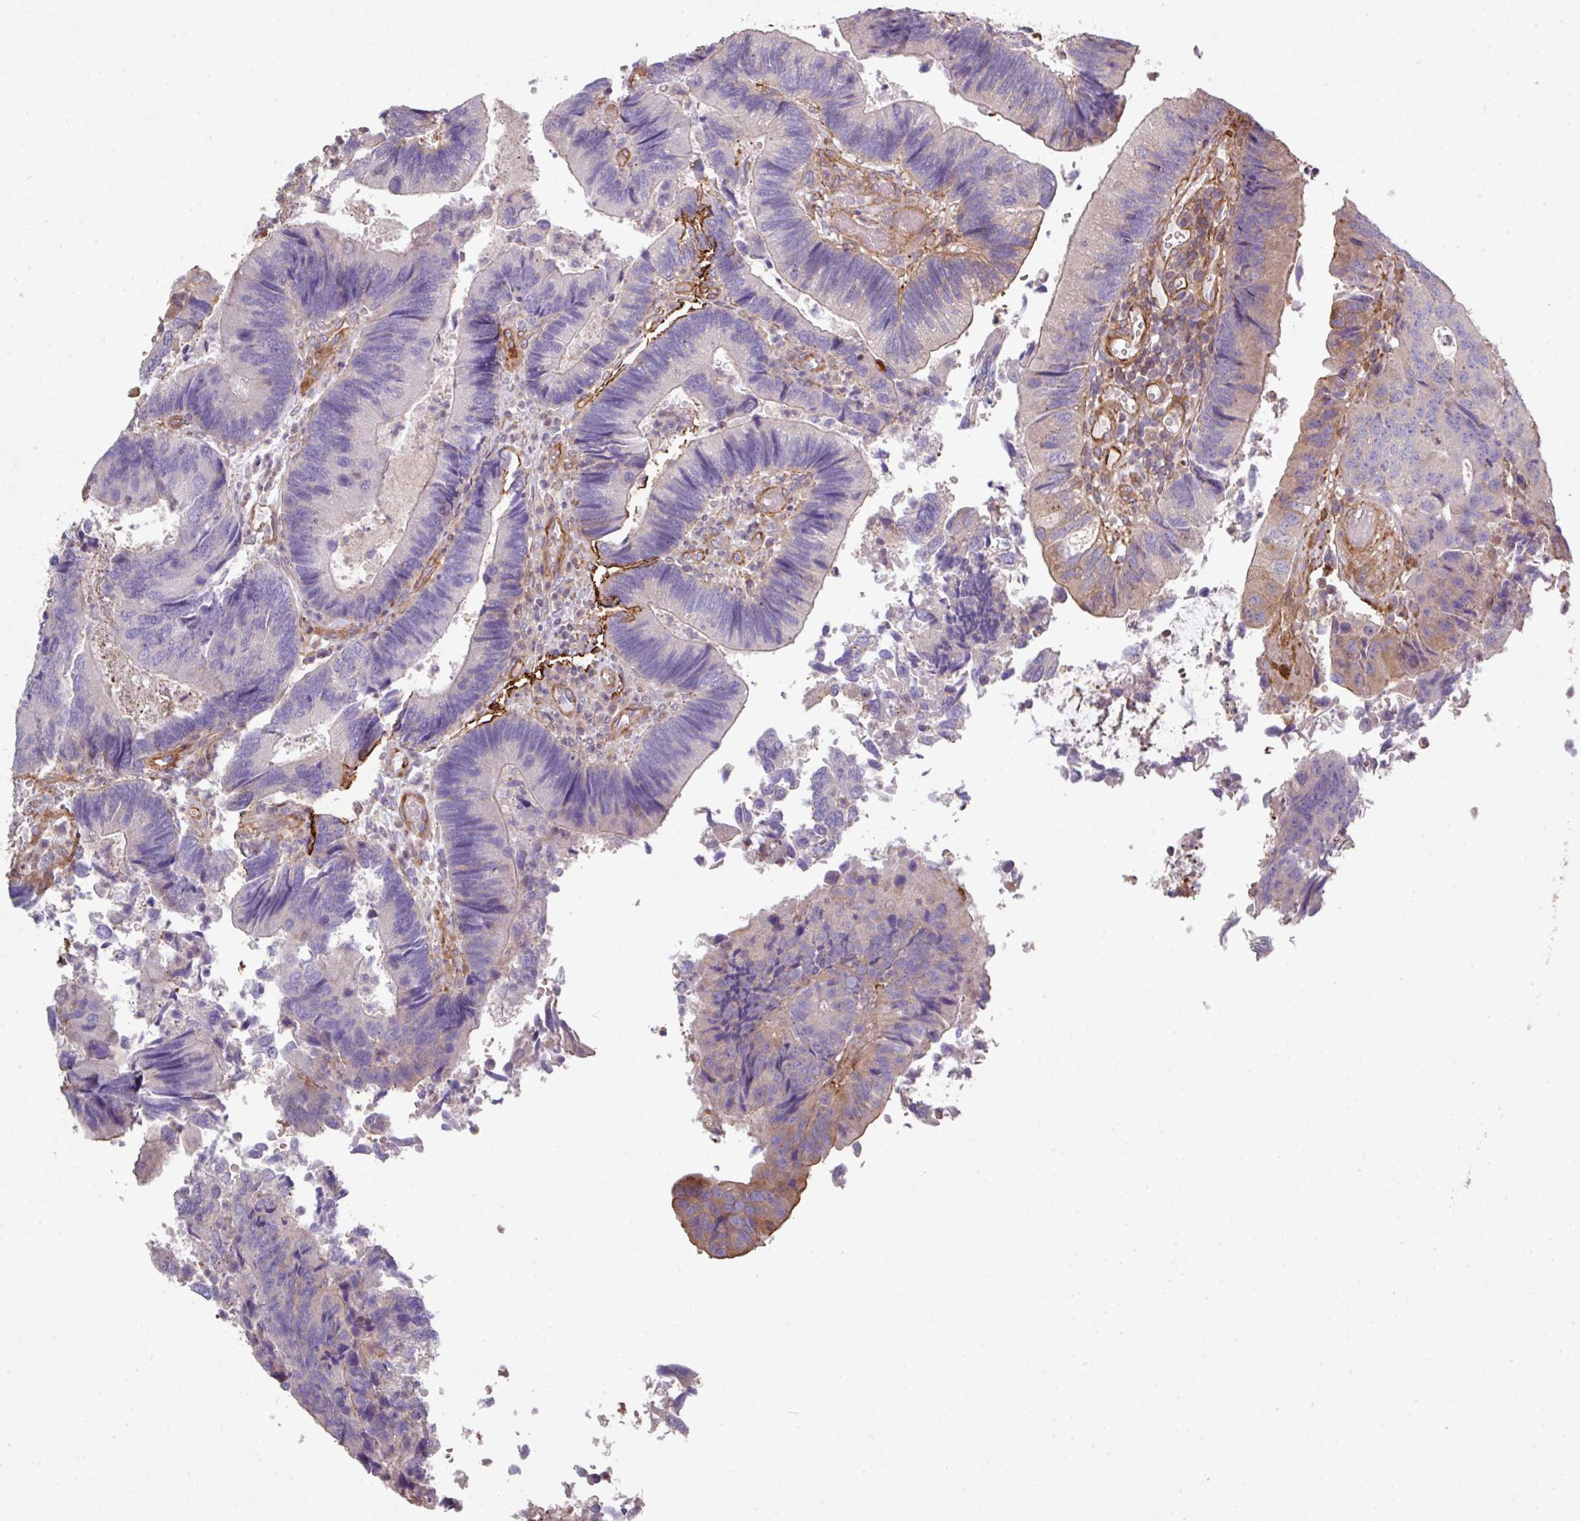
{"staining": {"intensity": "weak", "quantity": "<25%", "location": "cytoplasmic/membranous"}, "tissue": "colorectal cancer", "cell_type": "Tumor cells", "image_type": "cancer", "snomed": [{"axis": "morphology", "description": "Adenocarcinoma, NOS"}, {"axis": "topography", "description": "Colon"}], "caption": "Colorectal cancer (adenocarcinoma) was stained to show a protein in brown. There is no significant expression in tumor cells.", "gene": "ANO9", "patient": {"sex": "female", "age": 67}}